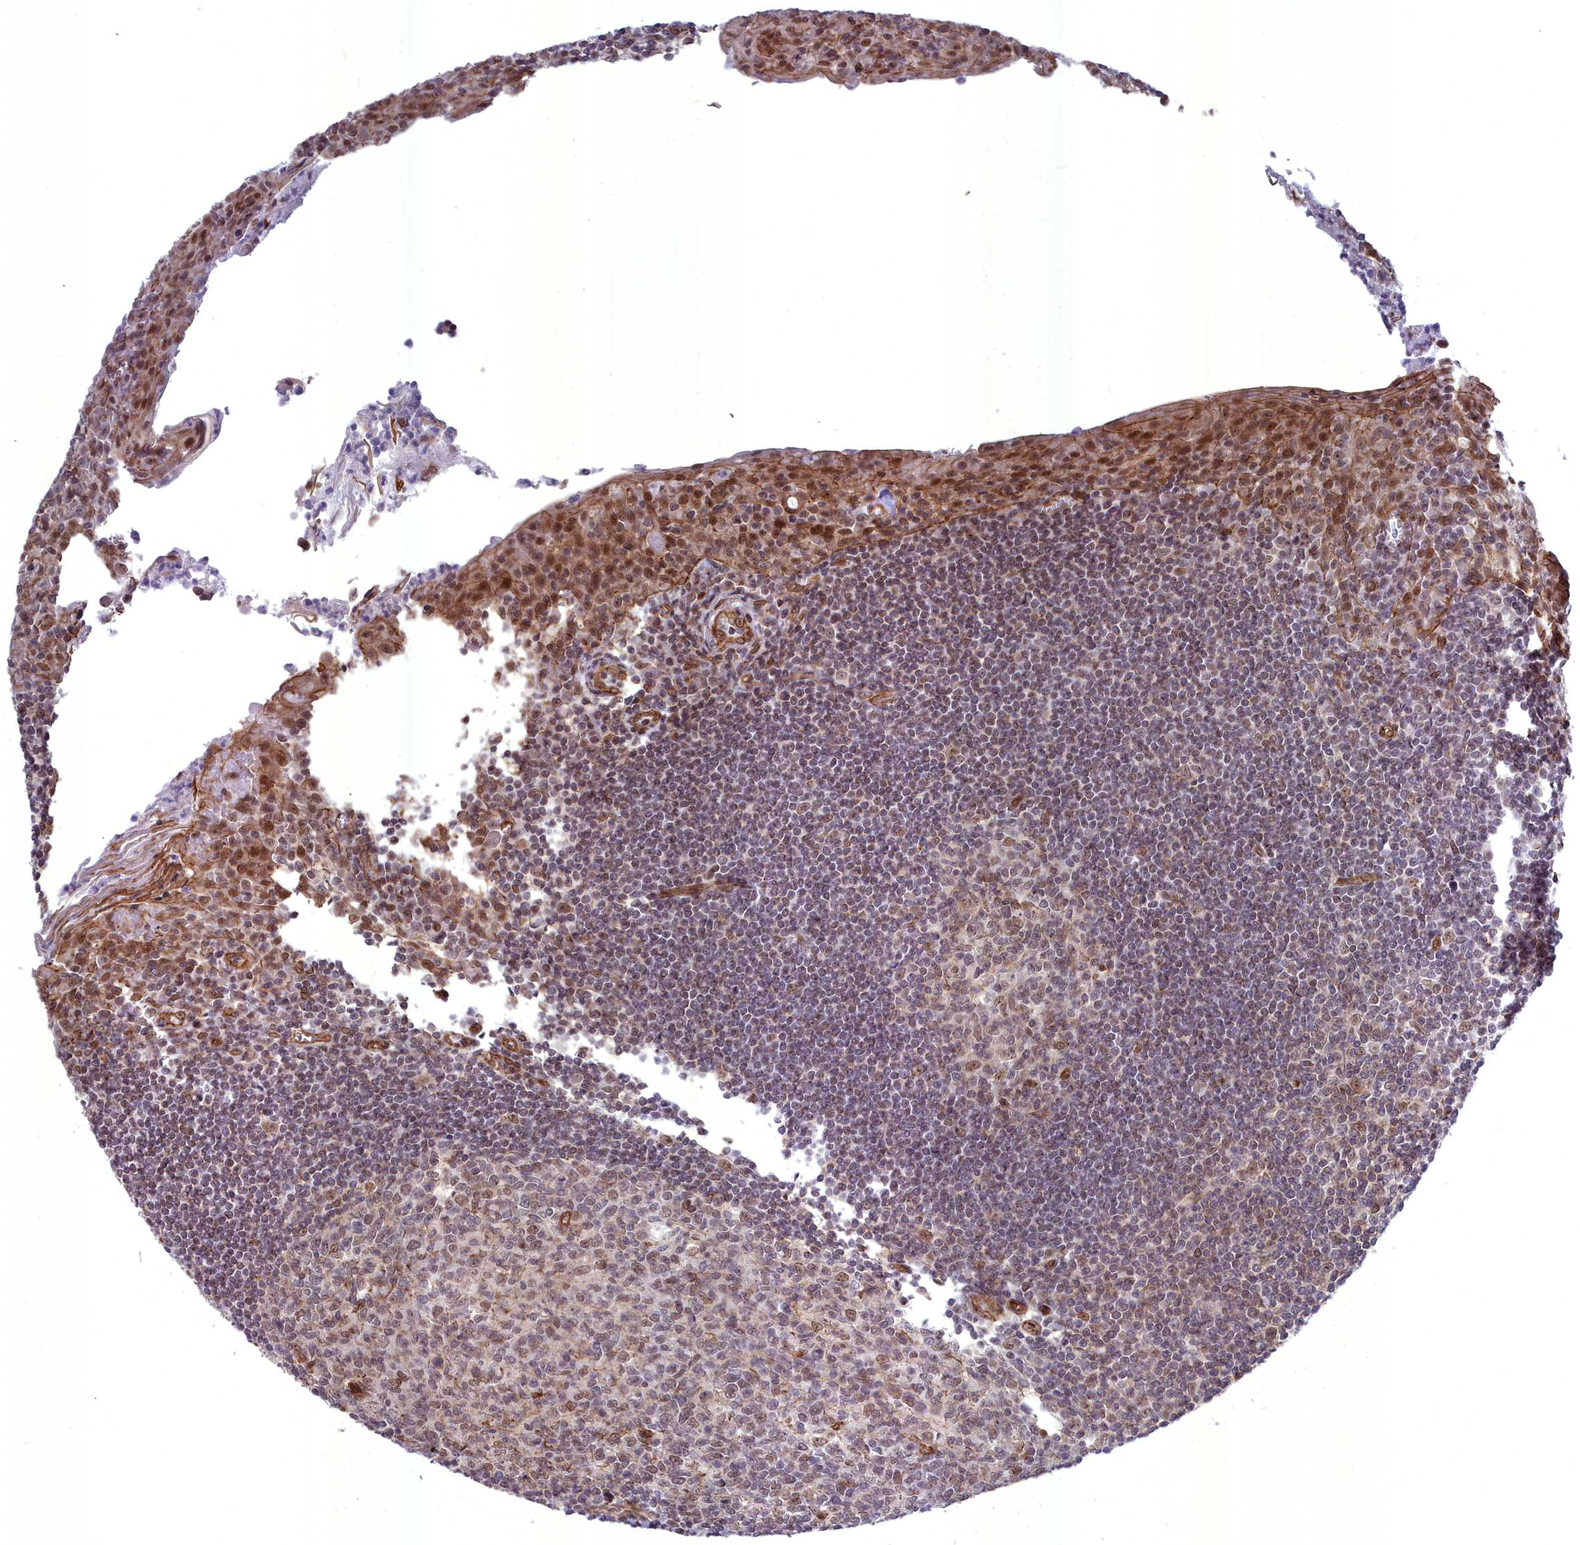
{"staining": {"intensity": "moderate", "quantity": "25%-75%", "location": "nuclear"}, "tissue": "tonsil", "cell_type": "Germinal center cells", "image_type": "normal", "snomed": [{"axis": "morphology", "description": "Normal tissue, NOS"}, {"axis": "topography", "description": "Tonsil"}], "caption": "The image displays a brown stain indicating the presence of a protein in the nuclear of germinal center cells in tonsil. The staining was performed using DAB (3,3'-diaminobenzidine) to visualize the protein expression in brown, while the nuclei were stained in blue with hematoxylin (Magnification: 20x).", "gene": "YJU2", "patient": {"sex": "male", "age": 27}}